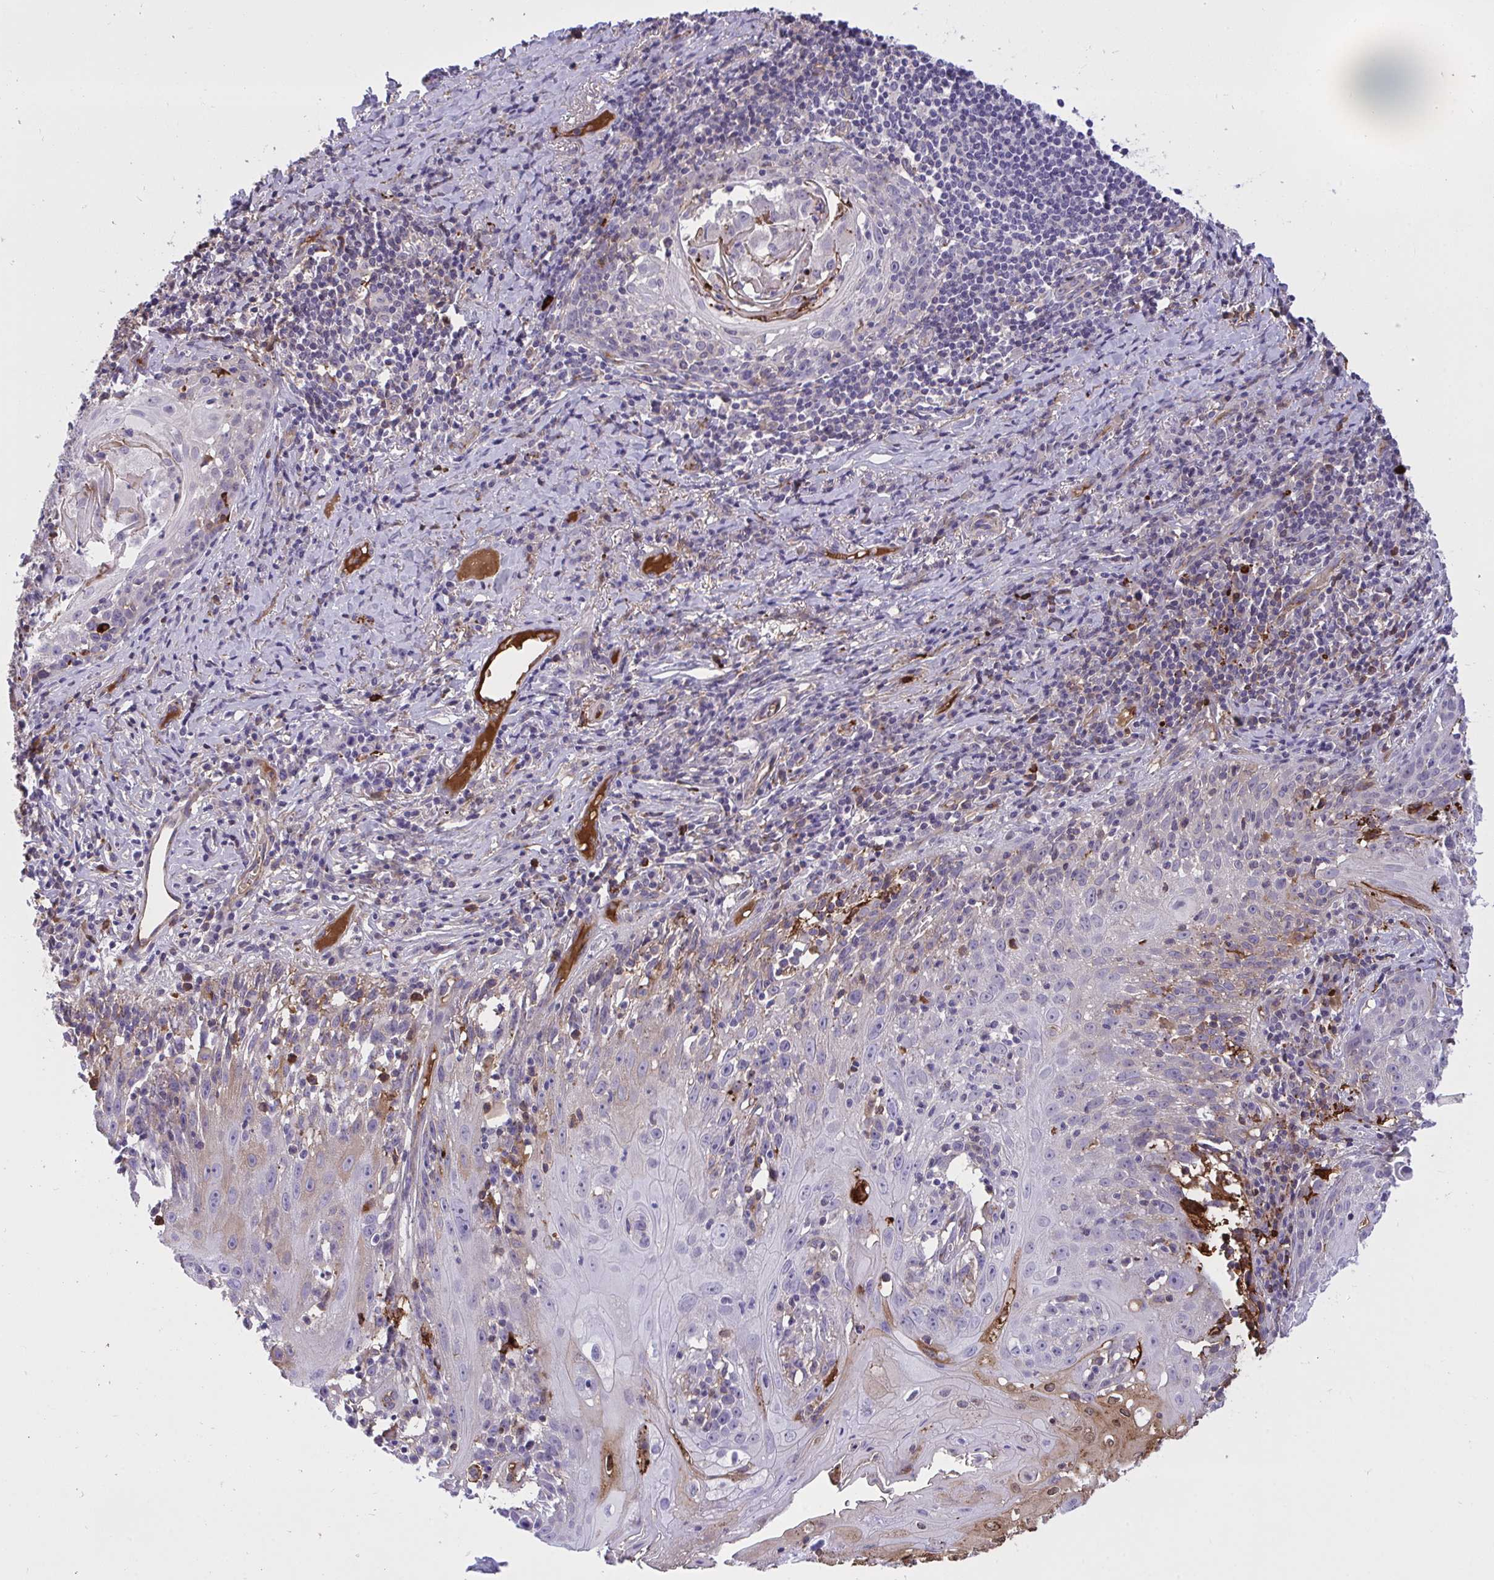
{"staining": {"intensity": "moderate", "quantity": "<25%", "location": "cytoplasmic/membranous"}, "tissue": "skin cancer", "cell_type": "Tumor cells", "image_type": "cancer", "snomed": [{"axis": "morphology", "description": "Squamous cell carcinoma, NOS"}, {"axis": "topography", "description": "Skin"}, {"axis": "topography", "description": "Vulva"}], "caption": "A low amount of moderate cytoplasmic/membranous positivity is present in about <25% of tumor cells in skin cancer tissue. (Stains: DAB (3,3'-diaminobenzidine) in brown, nuclei in blue, Microscopy: brightfield microscopy at high magnification).", "gene": "F2", "patient": {"sex": "female", "age": 76}}